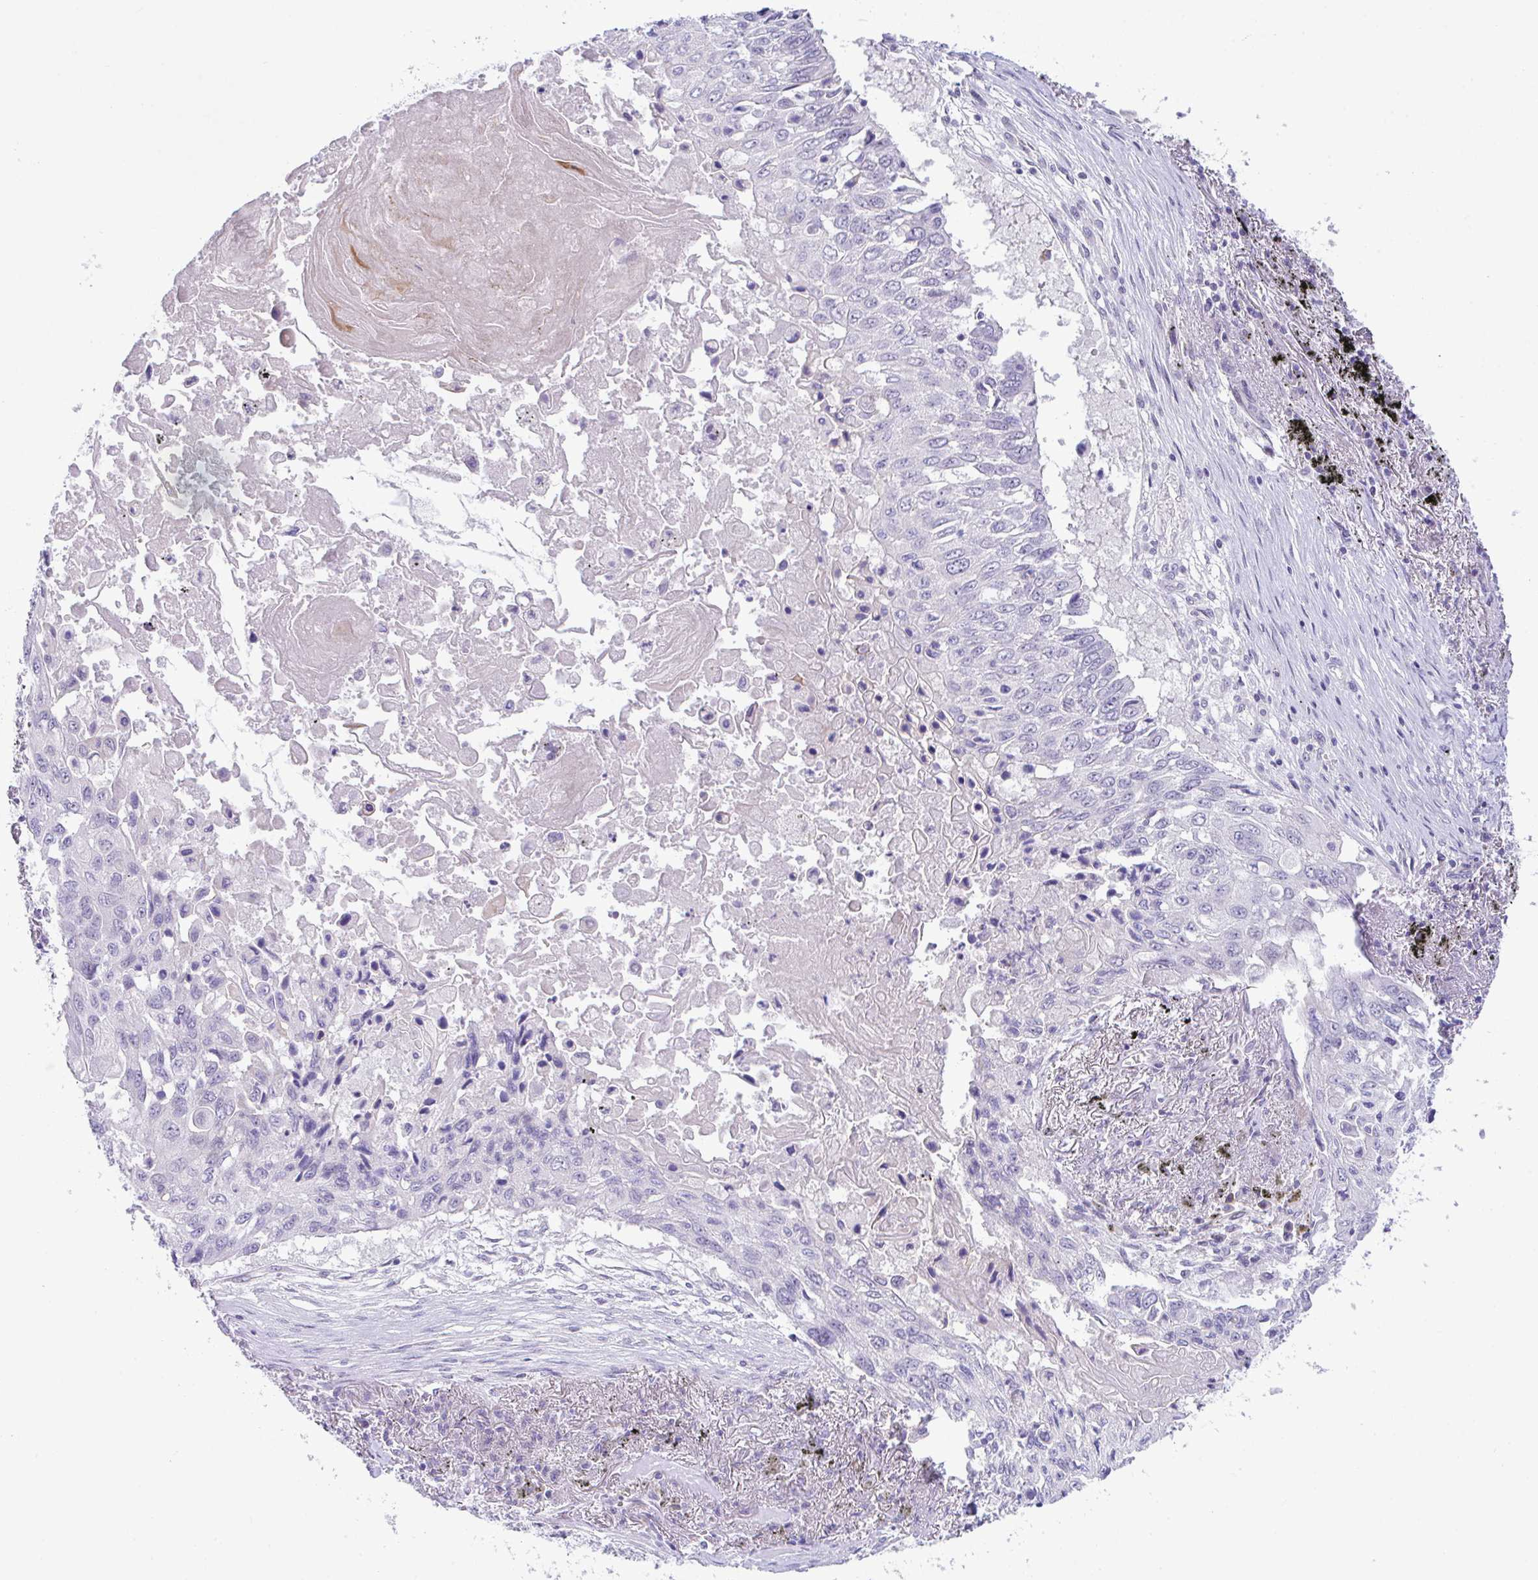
{"staining": {"intensity": "negative", "quantity": "none", "location": "none"}, "tissue": "lung cancer", "cell_type": "Tumor cells", "image_type": "cancer", "snomed": [{"axis": "morphology", "description": "Squamous cell carcinoma, NOS"}, {"axis": "topography", "description": "Lung"}], "caption": "A micrograph of human lung cancer (squamous cell carcinoma) is negative for staining in tumor cells.", "gene": "USP35", "patient": {"sex": "male", "age": 75}}